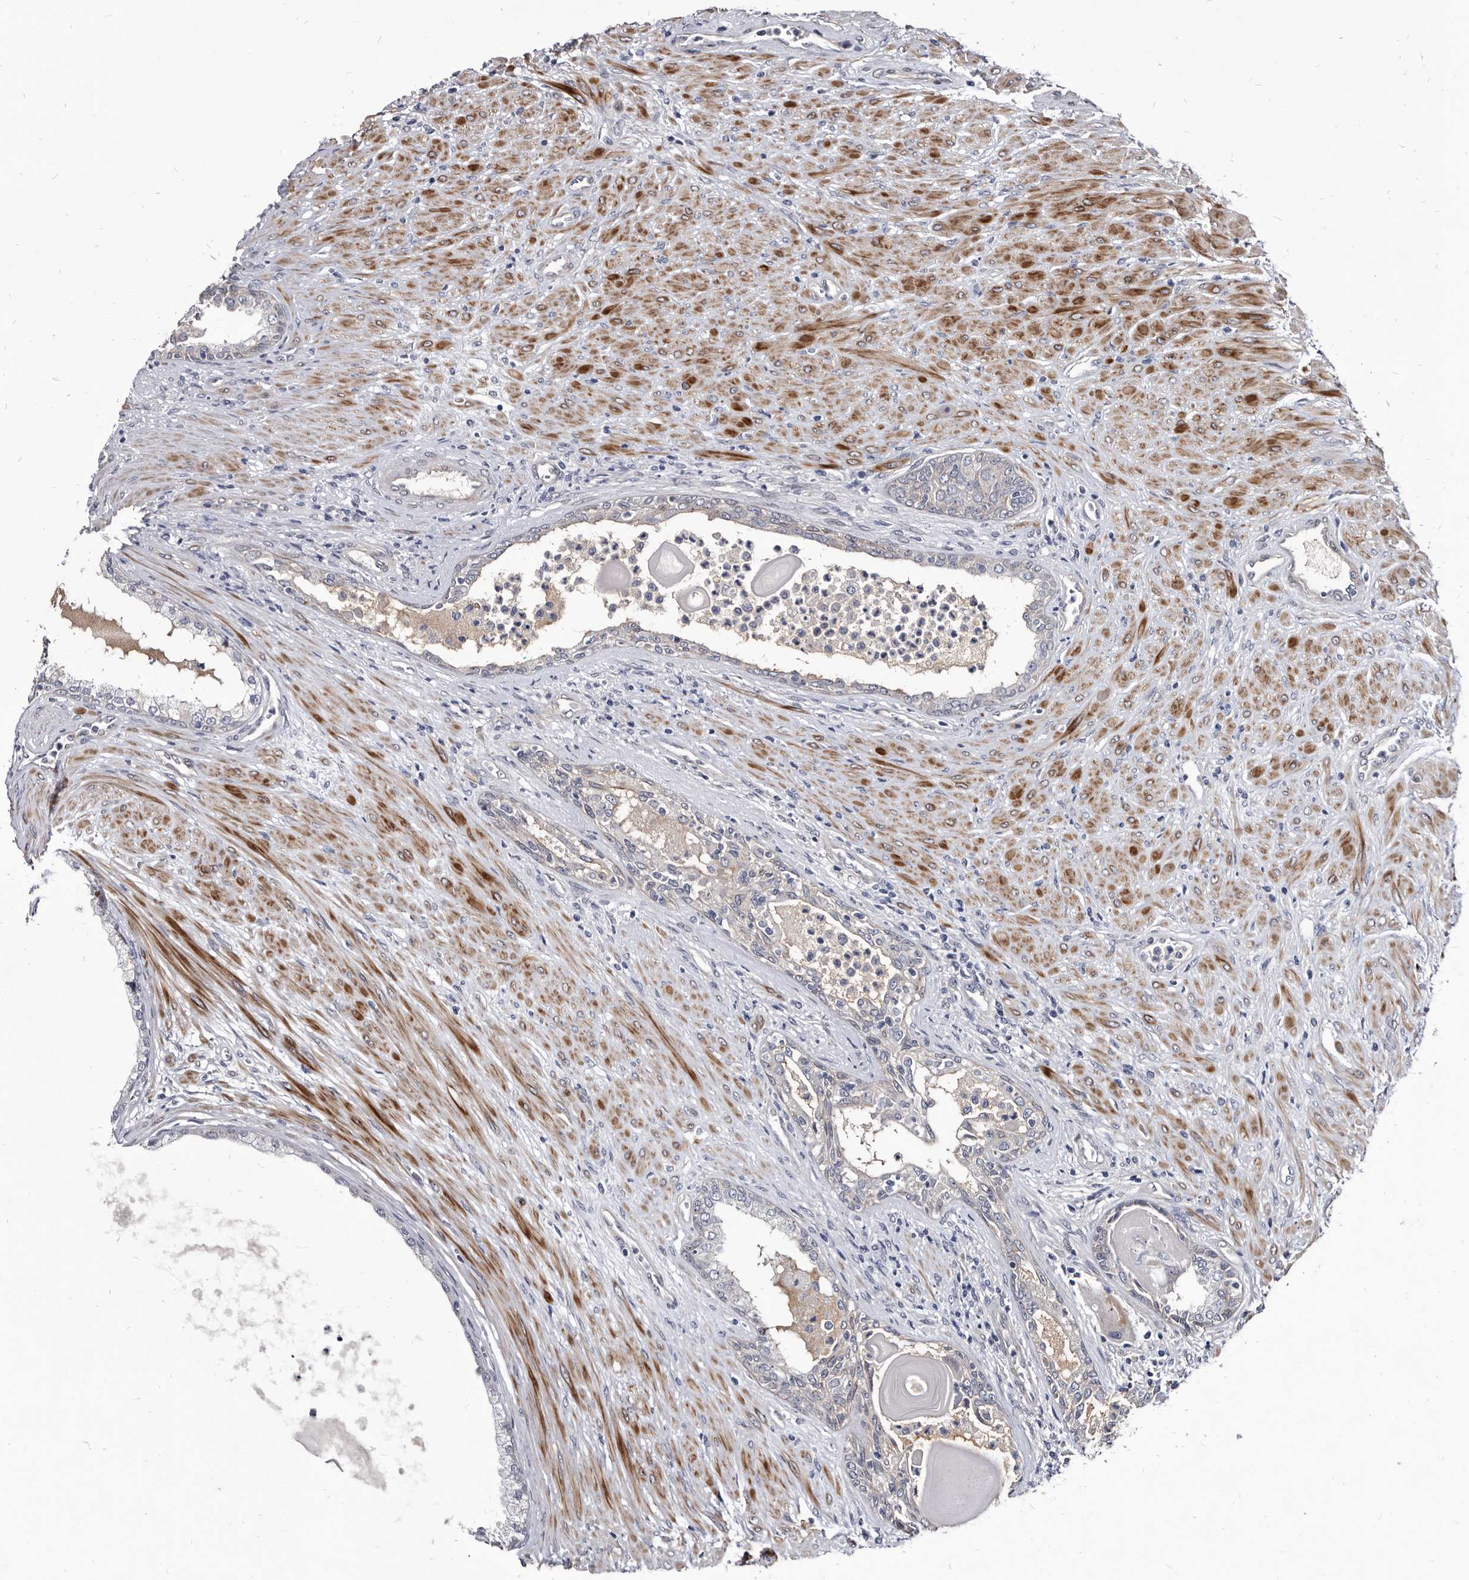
{"staining": {"intensity": "negative", "quantity": "none", "location": "none"}, "tissue": "prostate cancer", "cell_type": "Tumor cells", "image_type": "cancer", "snomed": [{"axis": "morphology", "description": "Normal tissue, NOS"}, {"axis": "morphology", "description": "Adenocarcinoma, Low grade"}, {"axis": "topography", "description": "Prostate"}, {"axis": "topography", "description": "Peripheral nerve tissue"}], "caption": "Human prostate cancer stained for a protein using IHC demonstrates no expression in tumor cells.", "gene": "PROM1", "patient": {"sex": "male", "age": 71}}